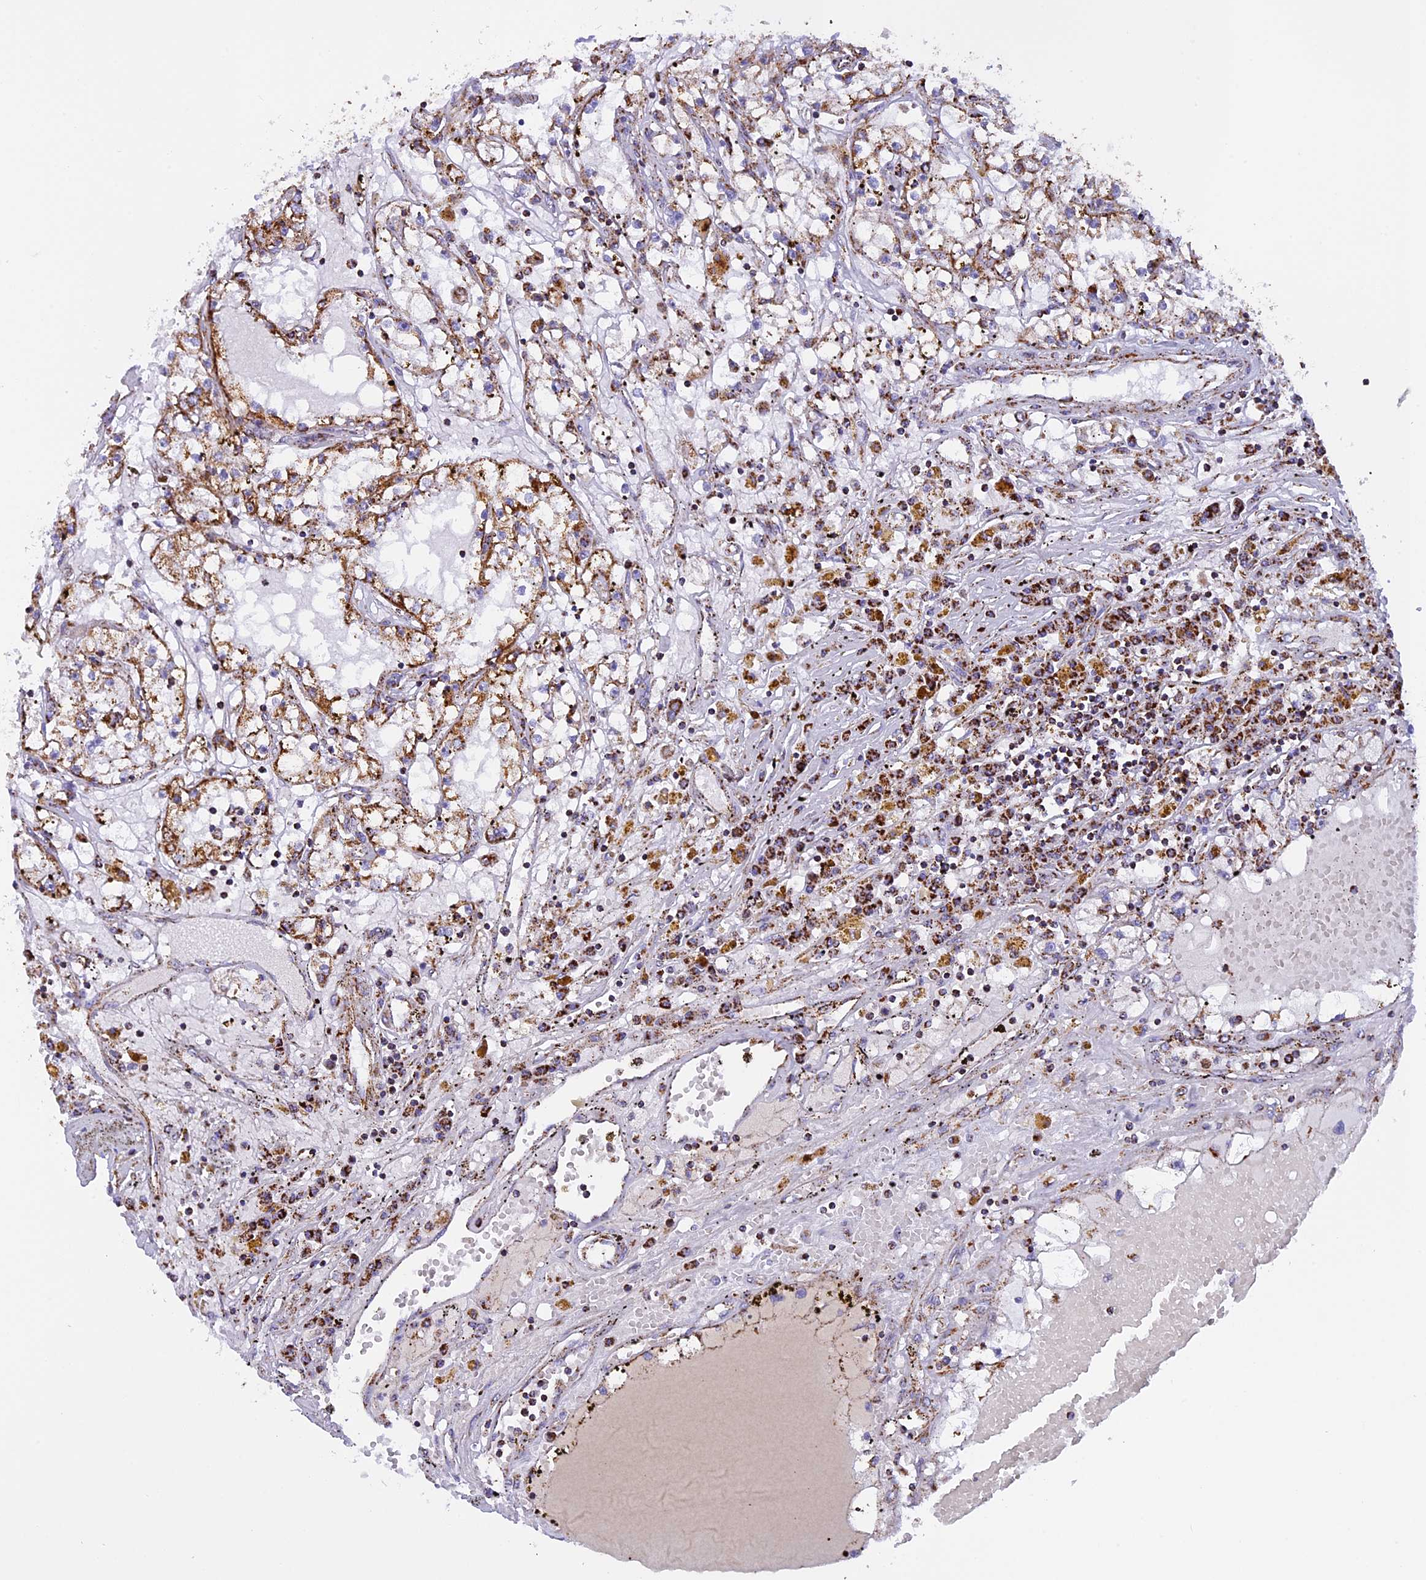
{"staining": {"intensity": "moderate", "quantity": ">75%", "location": "cytoplasmic/membranous"}, "tissue": "renal cancer", "cell_type": "Tumor cells", "image_type": "cancer", "snomed": [{"axis": "morphology", "description": "Adenocarcinoma, NOS"}, {"axis": "topography", "description": "Kidney"}], "caption": "Tumor cells demonstrate moderate cytoplasmic/membranous staining in approximately >75% of cells in renal cancer.", "gene": "KCNG1", "patient": {"sex": "male", "age": 56}}